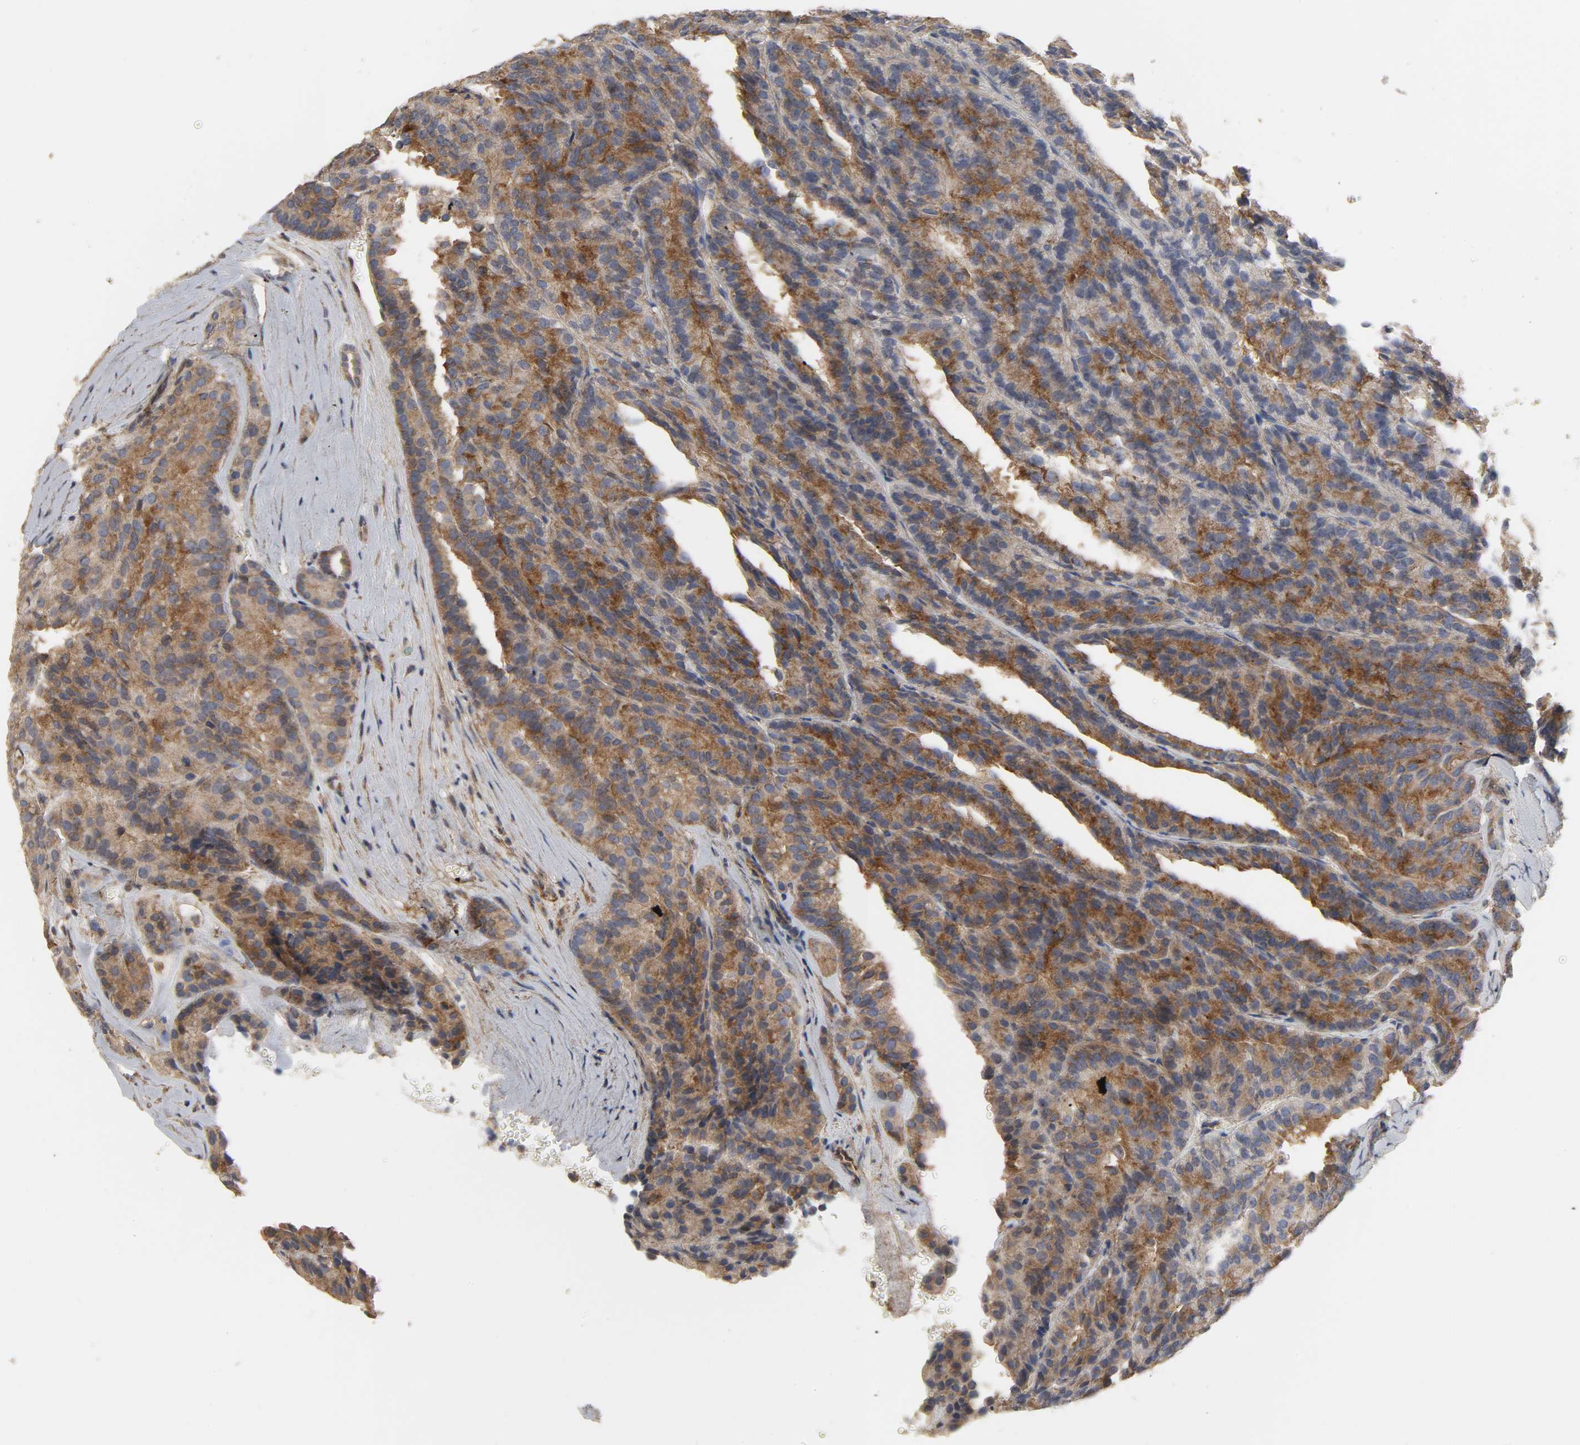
{"staining": {"intensity": "strong", "quantity": ">75%", "location": "cytoplasmic/membranous"}, "tissue": "renal cancer", "cell_type": "Tumor cells", "image_type": "cancer", "snomed": [{"axis": "morphology", "description": "Adenocarcinoma, NOS"}, {"axis": "topography", "description": "Kidney"}], "caption": "Immunohistochemistry (IHC) image of neoplastic tissue: human renal cancer (adenocarcinoma) stained using immunohistochemistry exhibits high levels of strong protein expression localized specifically in the cytoplasmic/membranous of tumor cells, appearing as a cytoplasmic/membranous brown color.", "gene": "SH3GLB1", "patient": {"sex": "male", "age": 46}}